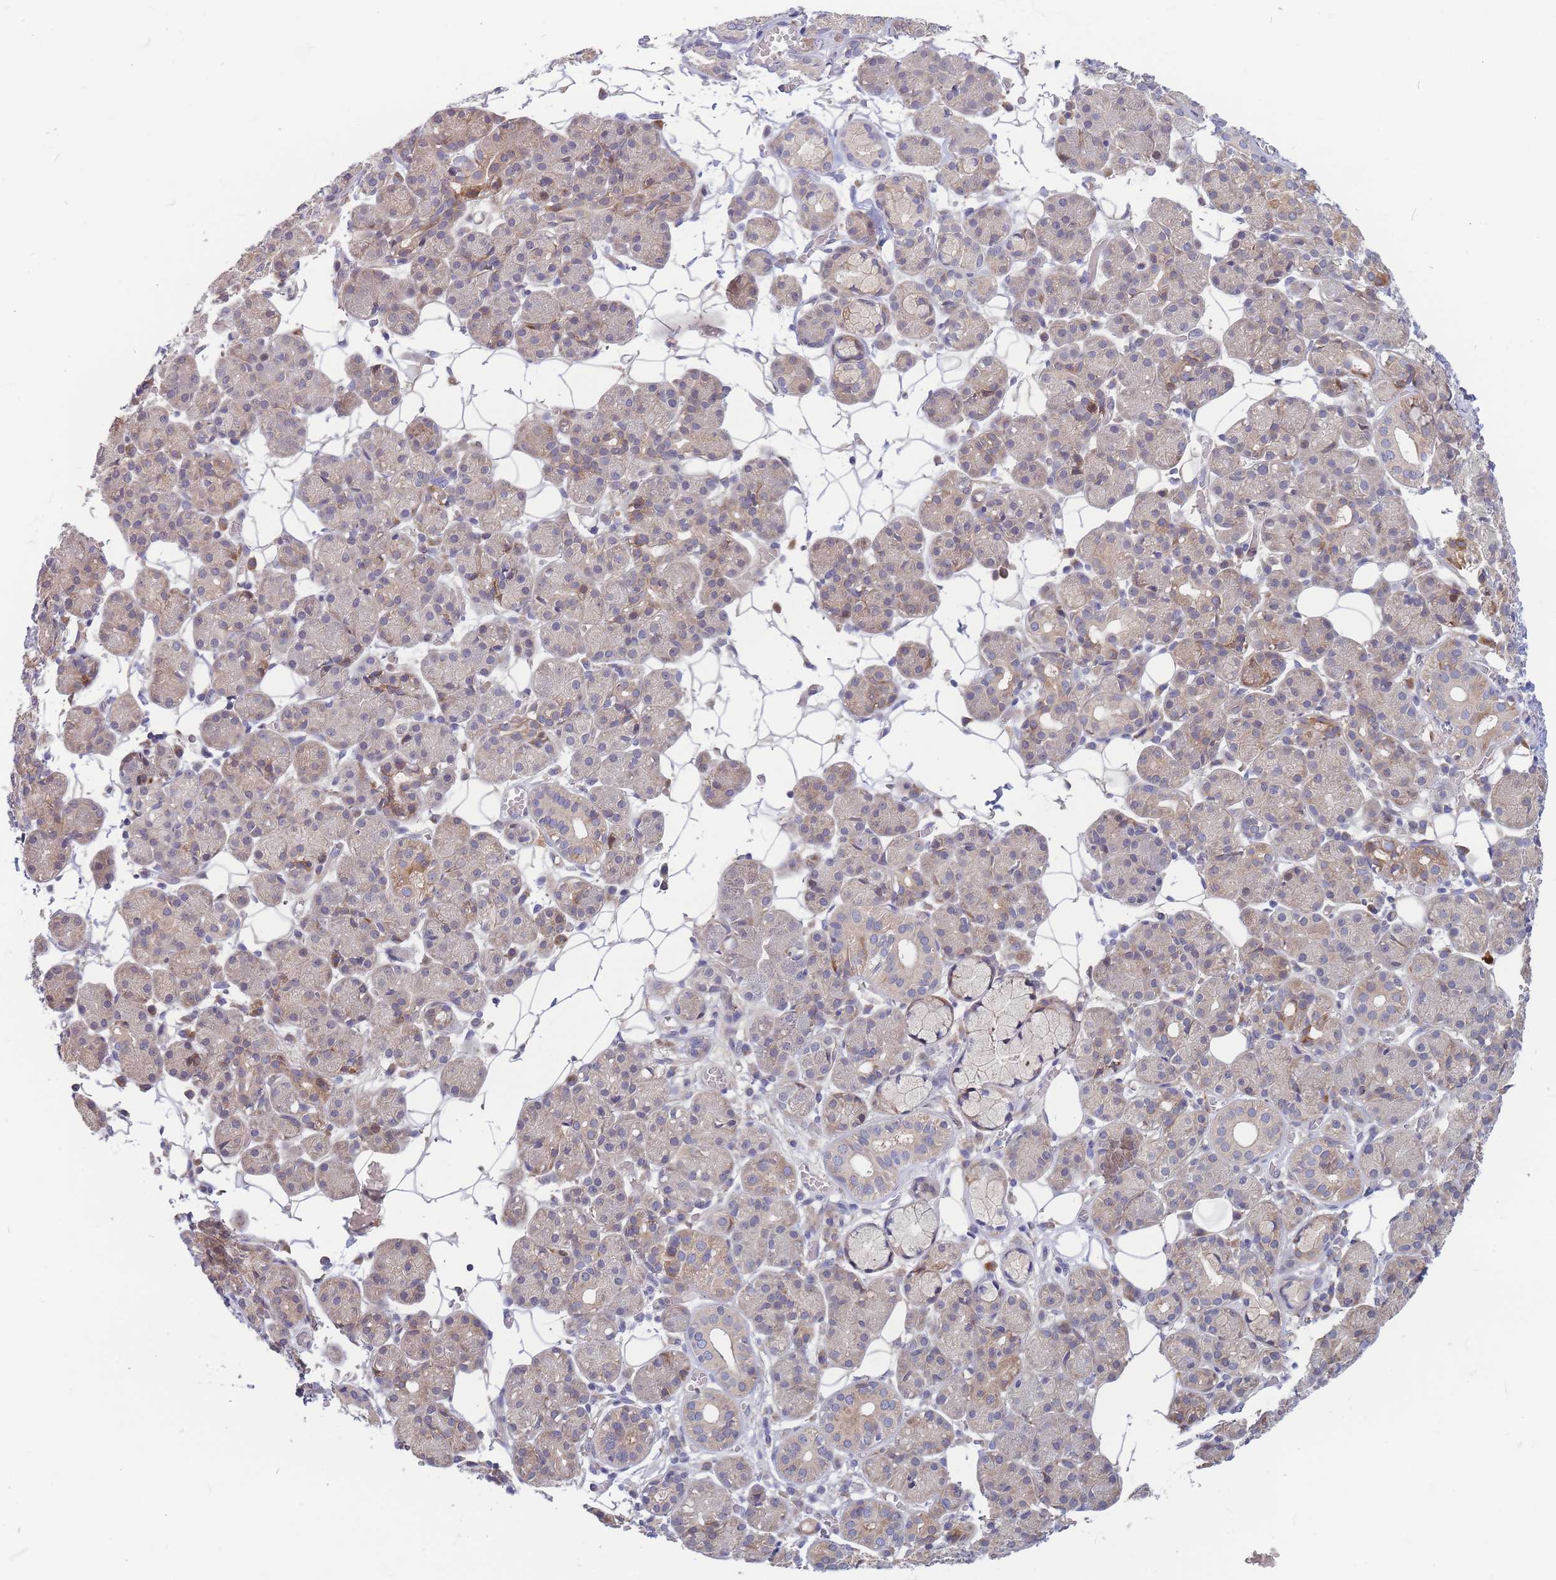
{"staining": {"intensity": "weak", "quantity": "<25%", "location": "cytoplasmic/membranous"}, "tissue": "salivary gland", "cell_type": "Glandular cells", "image_type": "normal", "snomed": [{"axis": "morphology", "description": "Normal tissue, NOS"}, {"axis": "topography", "description": "Salivary gland"}], "caption": "This is an immunohistochemistry (IHC) histopathology image of benign human salivary gland. There is no staining in glandular cells.", "gene": "TMEM131L", "patient": {"sex": "male", "age": 63}}